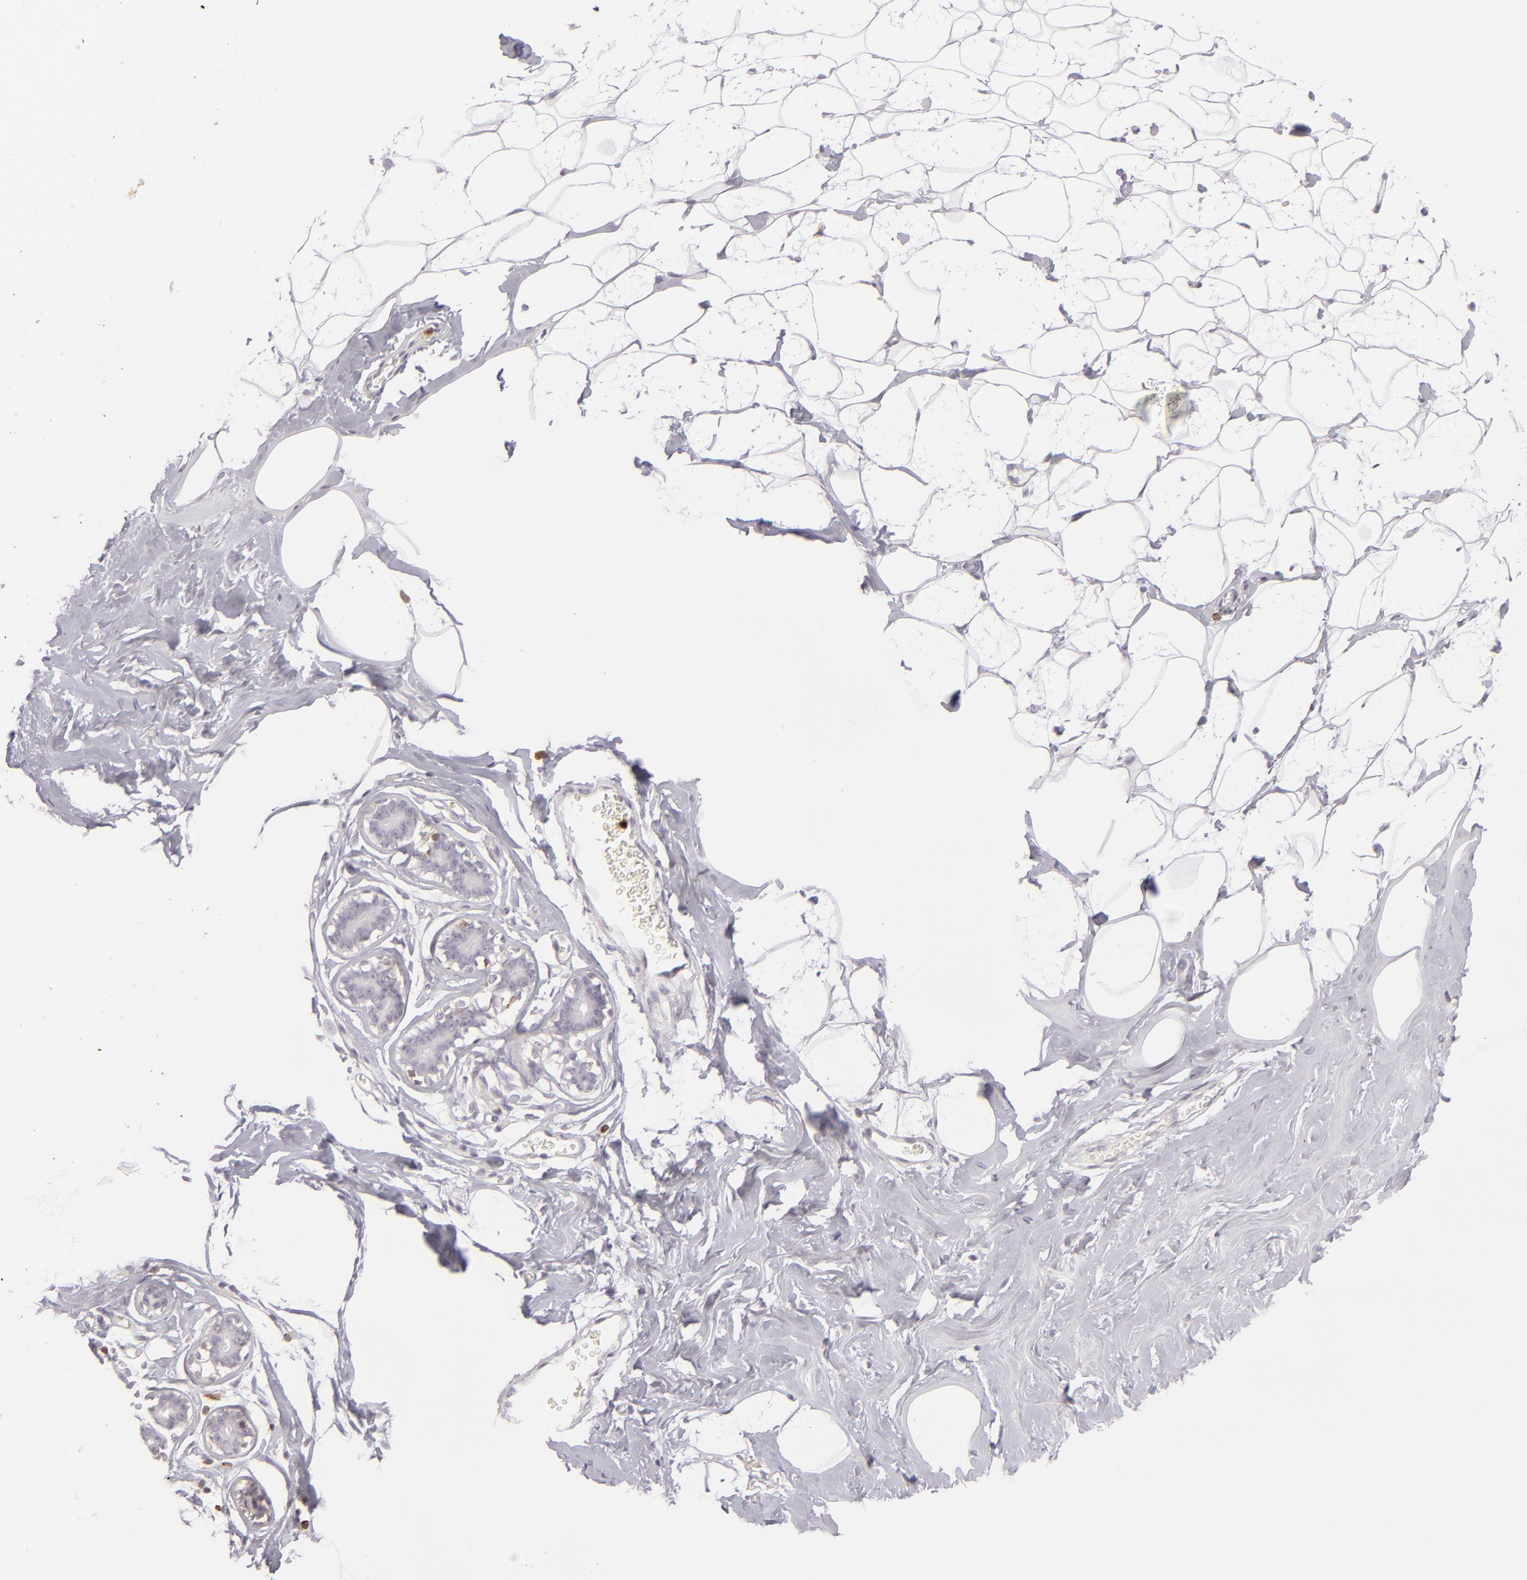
{"staining": {"intensity": "negative", "quantity": "none", "location": "none"}, "tissue": "breast", "cell_type": "Adipocytes", "image_type": "normal", "snomed": [{"axis": "morphology", "description": "Normal tissue, NOS"}, {"axis": "morphology", "description": "Fibrosis, NOS"}, {"axis": "topography", "description": "Breast"}], "caption": "An image of human breast is negative for staining in adipocytes. (DAB (3,3'-diaminobenzidine) IHC, high magnification).", "gene": "APOBEC3G", "patient": {"sex": "female", "age": 39}}